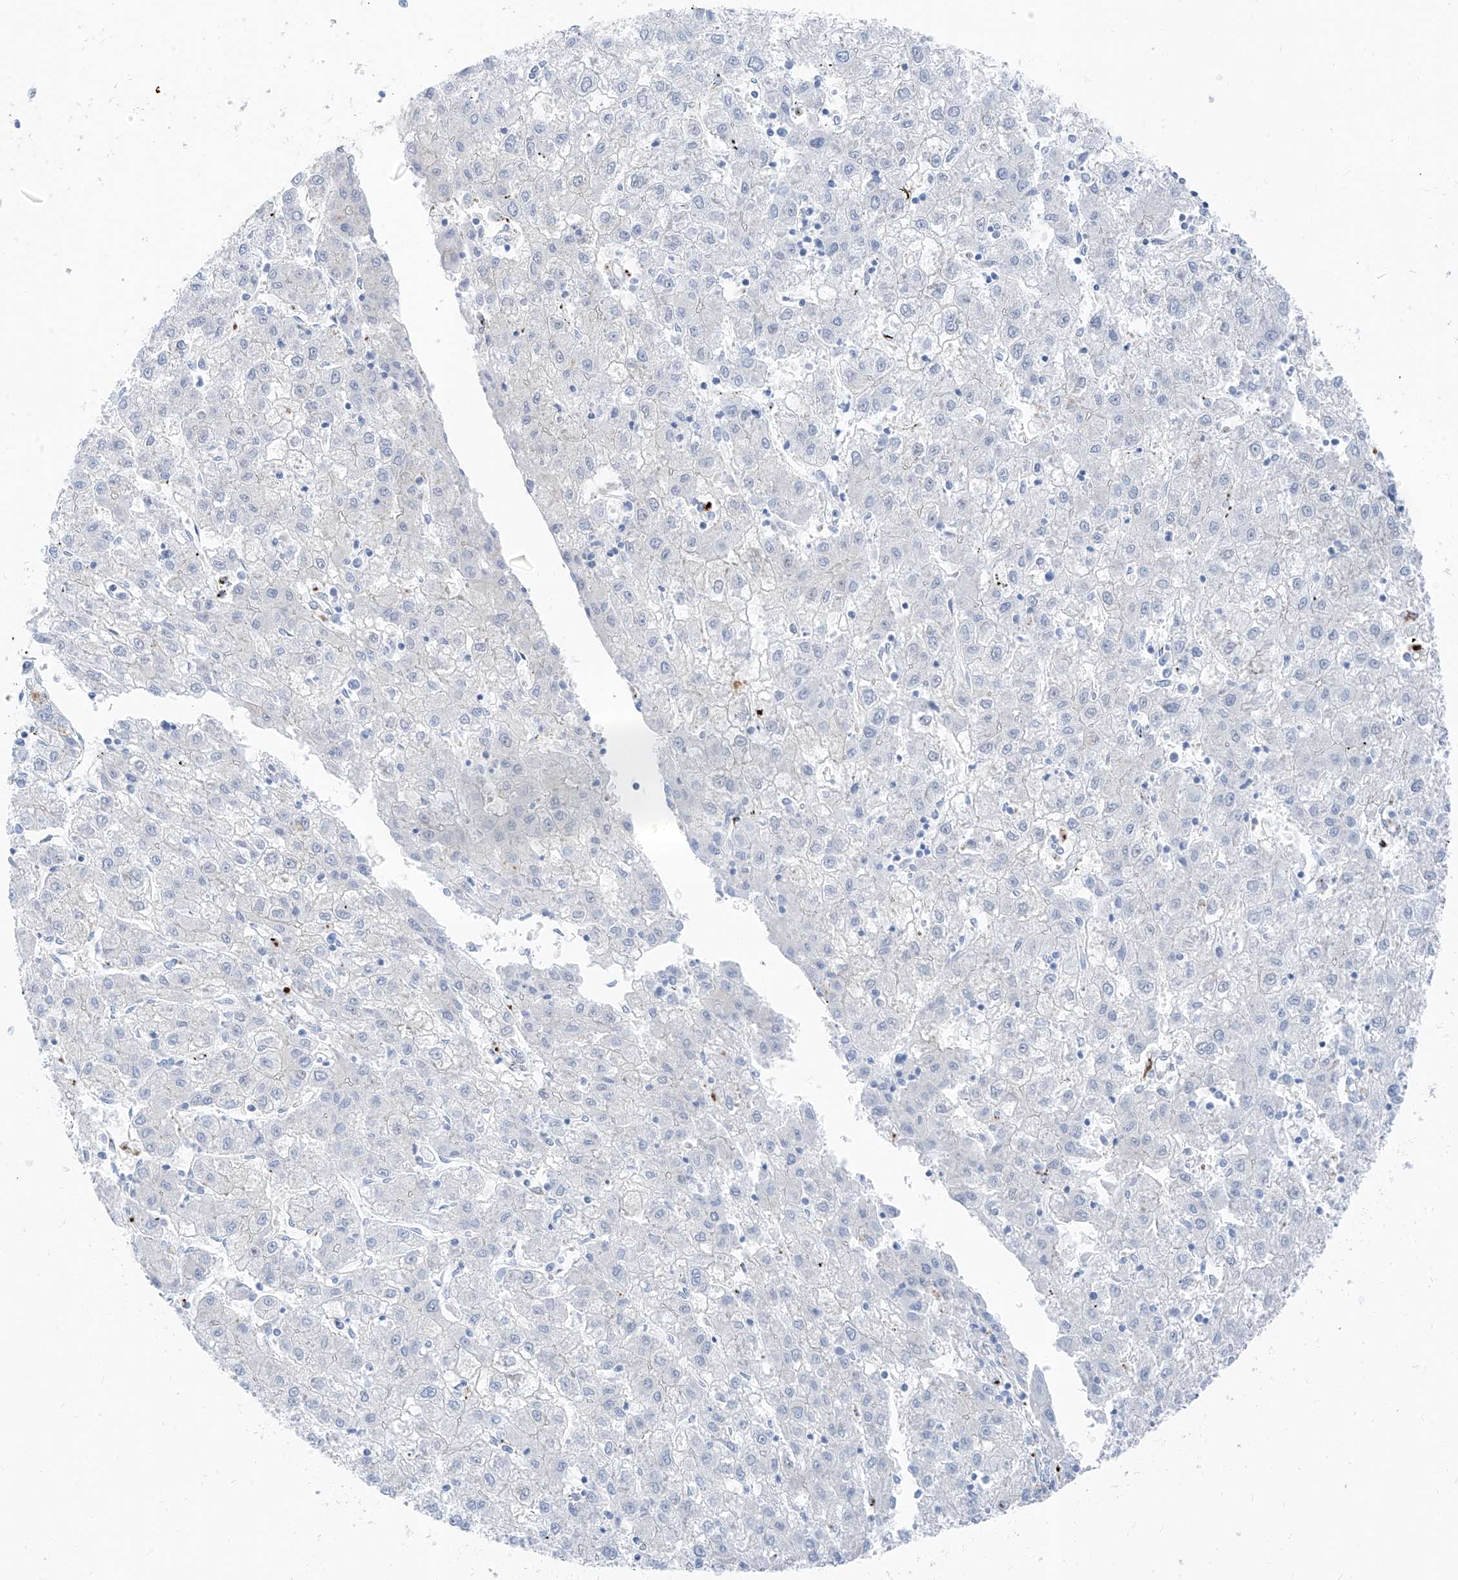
{"staining": {"intensity": "negative", "quantity": "none", "location": "none"}, "tissue": "liver cancer", "cell_type": "Tumor cells", "image_type": "cancer", "snomed": [{"axis": "morphology", "description": "Carcinoma, Hepatocellular, NOS"}, {"axis": "topography", "description": "Liver"}], "caption": "High power microscopy micrograph of an immunohistochemistry photomicrograph of hepatocellular carcinoma (liver), revealing no significant positivity in tumor cells. The staining is performed using DAB (3,3'-diaminobenzidine) brown chromogen with nuclei counter-stained in using hematoxylin.", "gene": "GPR137C", "patient": {"sex": "male", "age": 72}}